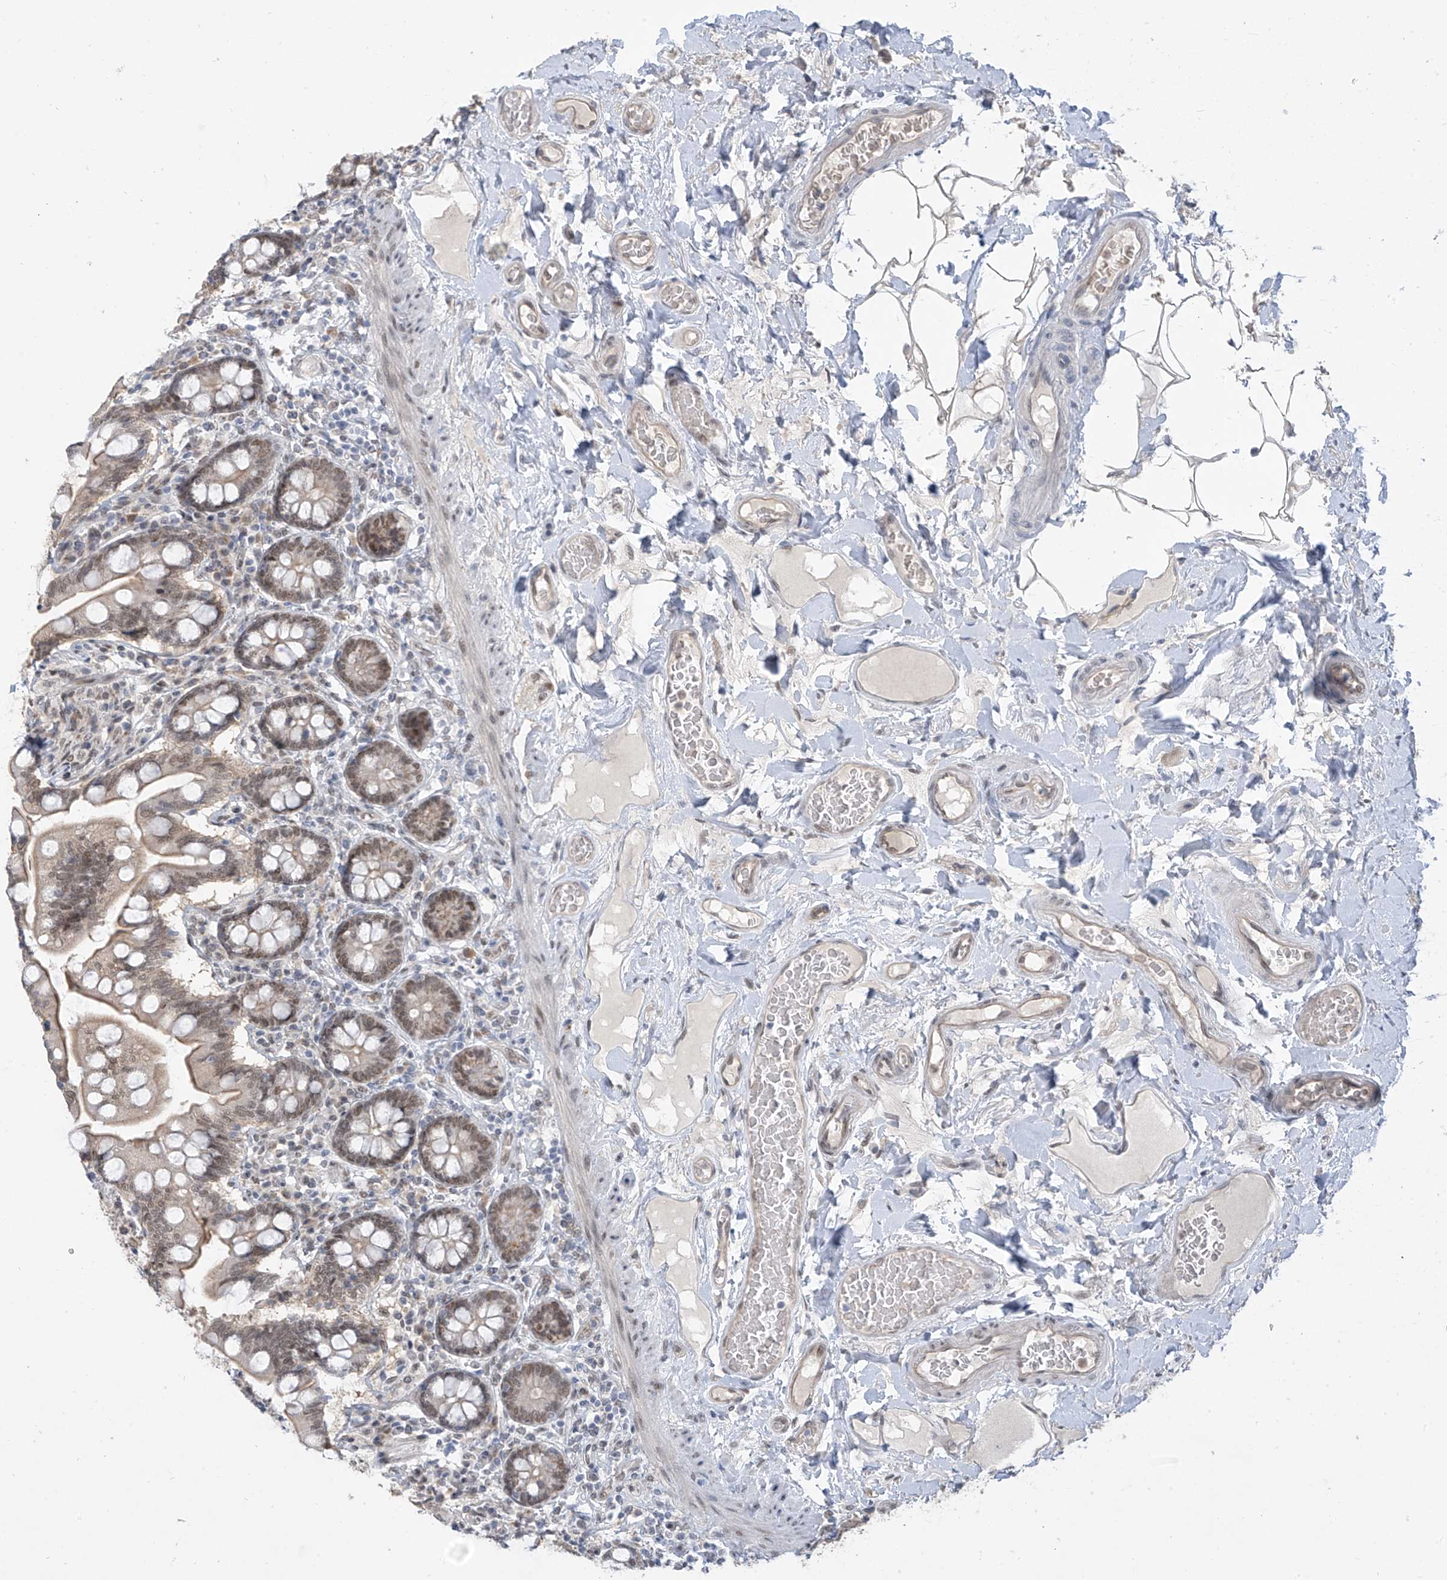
{"staining": {"intensity": "moderate", "quantity": ">75%", "location": "cytoplasmic/membranous,nuclear"}, "tissue": "small intestine", "cell_type": "Glandular cells", "image_type": "normal", "snomed": [{"axis": "morphology", "description": "Normal tissue, NOS"}, {"axis": "topography", "description": "Small intestine"}], "caption": "Small intestine stained for a protein shows moderate cytoplasmic/membranous,nuclear positivity in glandular cells. The protein of interest is stained brown, and the nuclei are stained in blue (DAB (3,3'-diaminobenzidine) IHC with brightfield microscopy, high magnification).", "gene": "MCM9", "patient": {"sex": "female", "age": 64}}